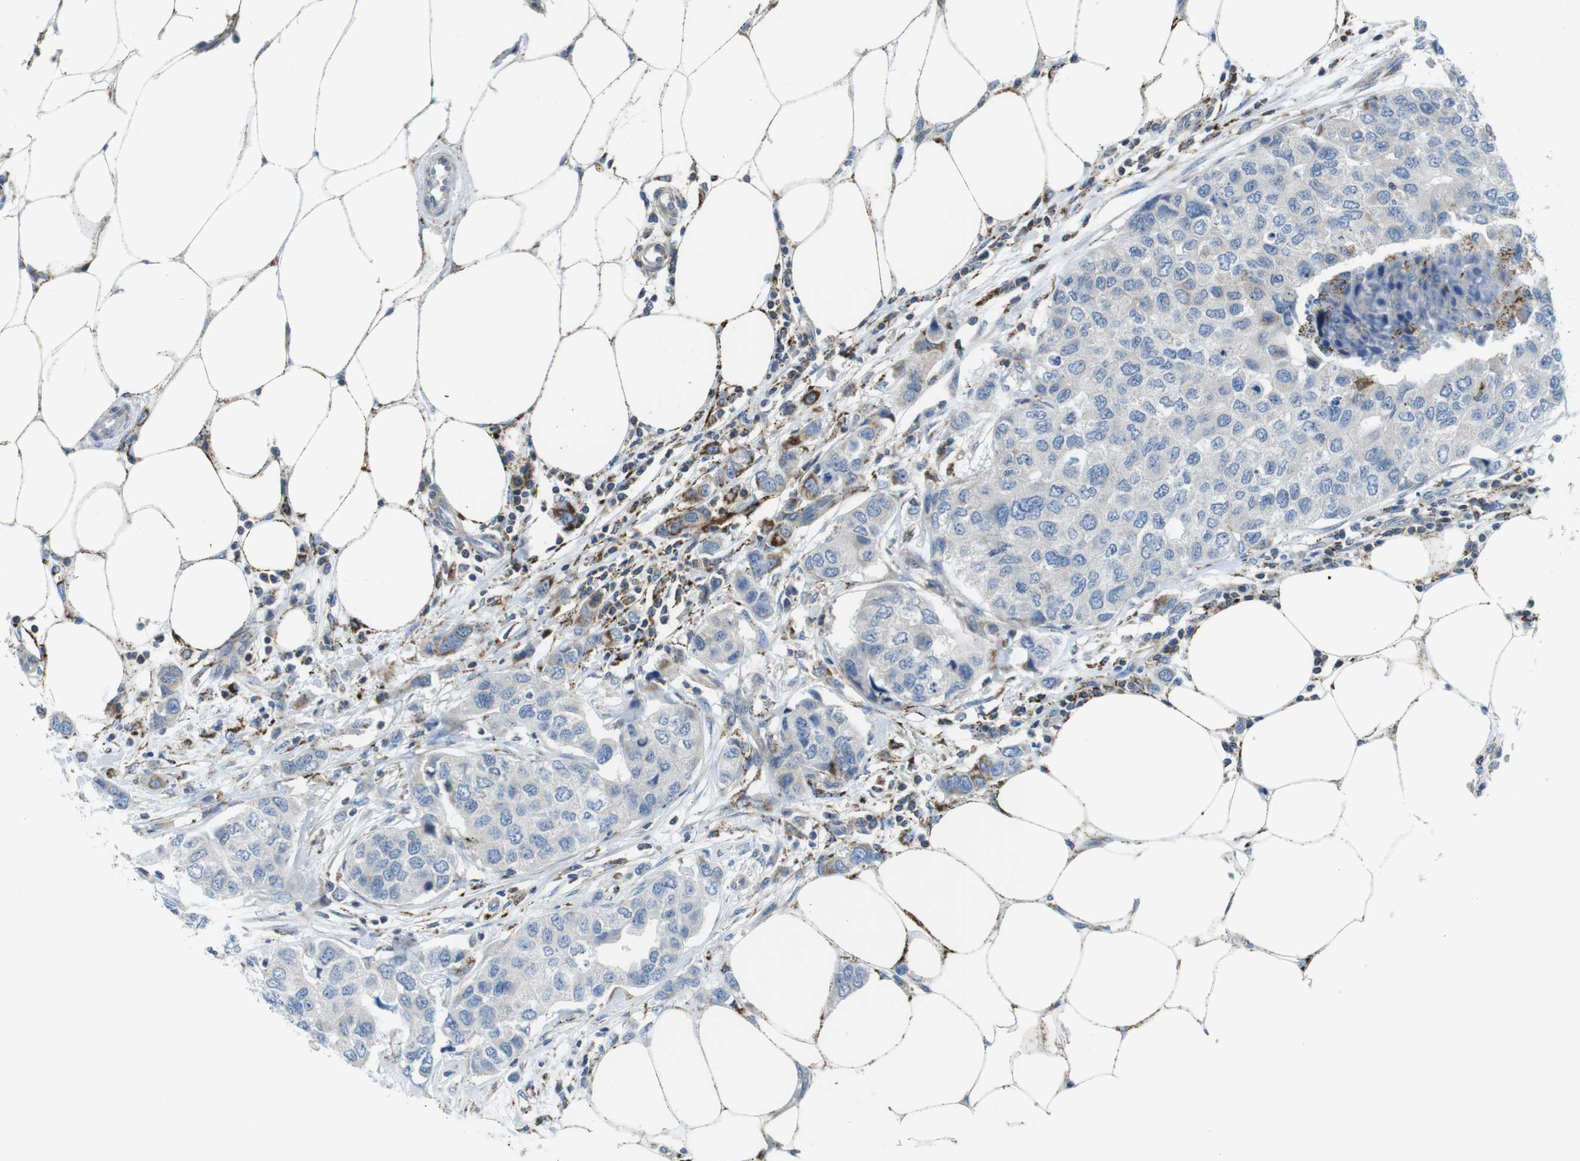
{"staining": {"intensity": "negative", "quantity": "none", "location": "none"}, "tissue": "breast cancer", "cell_type": "Tumor cells", "image_type": "cancer", "snomed": [{"axis": "morphology", "description": "Duct carcinoma"}, {"axis": "topography", "description": "Breast"}], "caption": "Photomicrograph shows no significant protein staining in tumor cells of breast cancer. (IHC, brightfield microscopy, high magnification).", "gene": "KCNE3", "patient": {"sex": "female", "age": 50}}